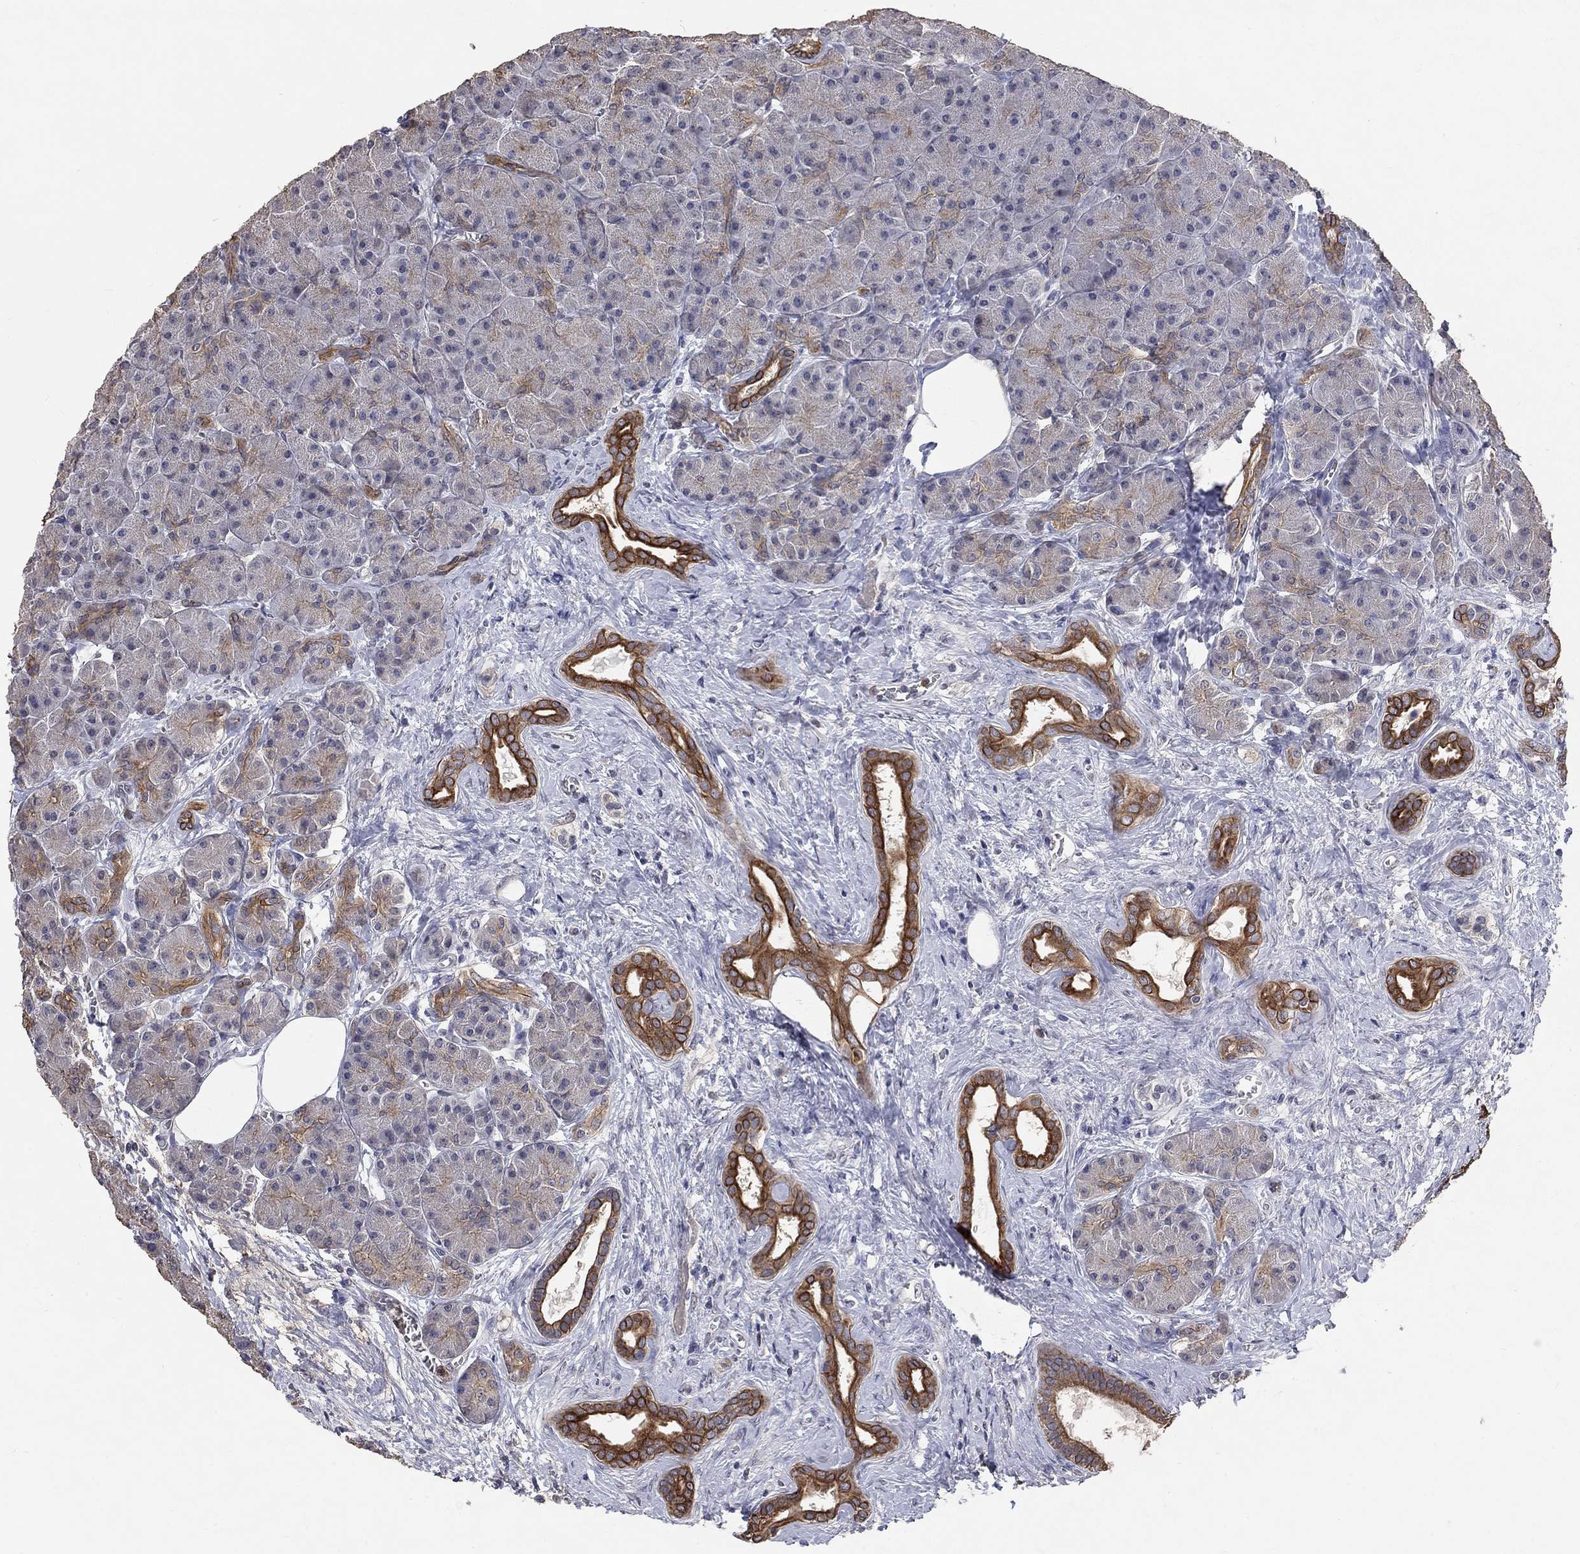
{"staining": {"intensity": "strong", "quantity": "<25%", "location": "cytoplasmic/membranous"}, "tissue": "pancreas", "cell_type": "Exocrine glandular cells", "image_type": "normal", "snomed": [{"axis": "morphology", "description": "Normal tissue, NOS"}, {"axis": "topography", "description": "Pancreas"}], "caption": "A brown stain highlights strong cytoplasmic/membranous positivity of a protein in exocrine glandular cells of unremarkable human pancreas.", "gene": "CHST5", "patient": {"sex": "male", "age": 61}}